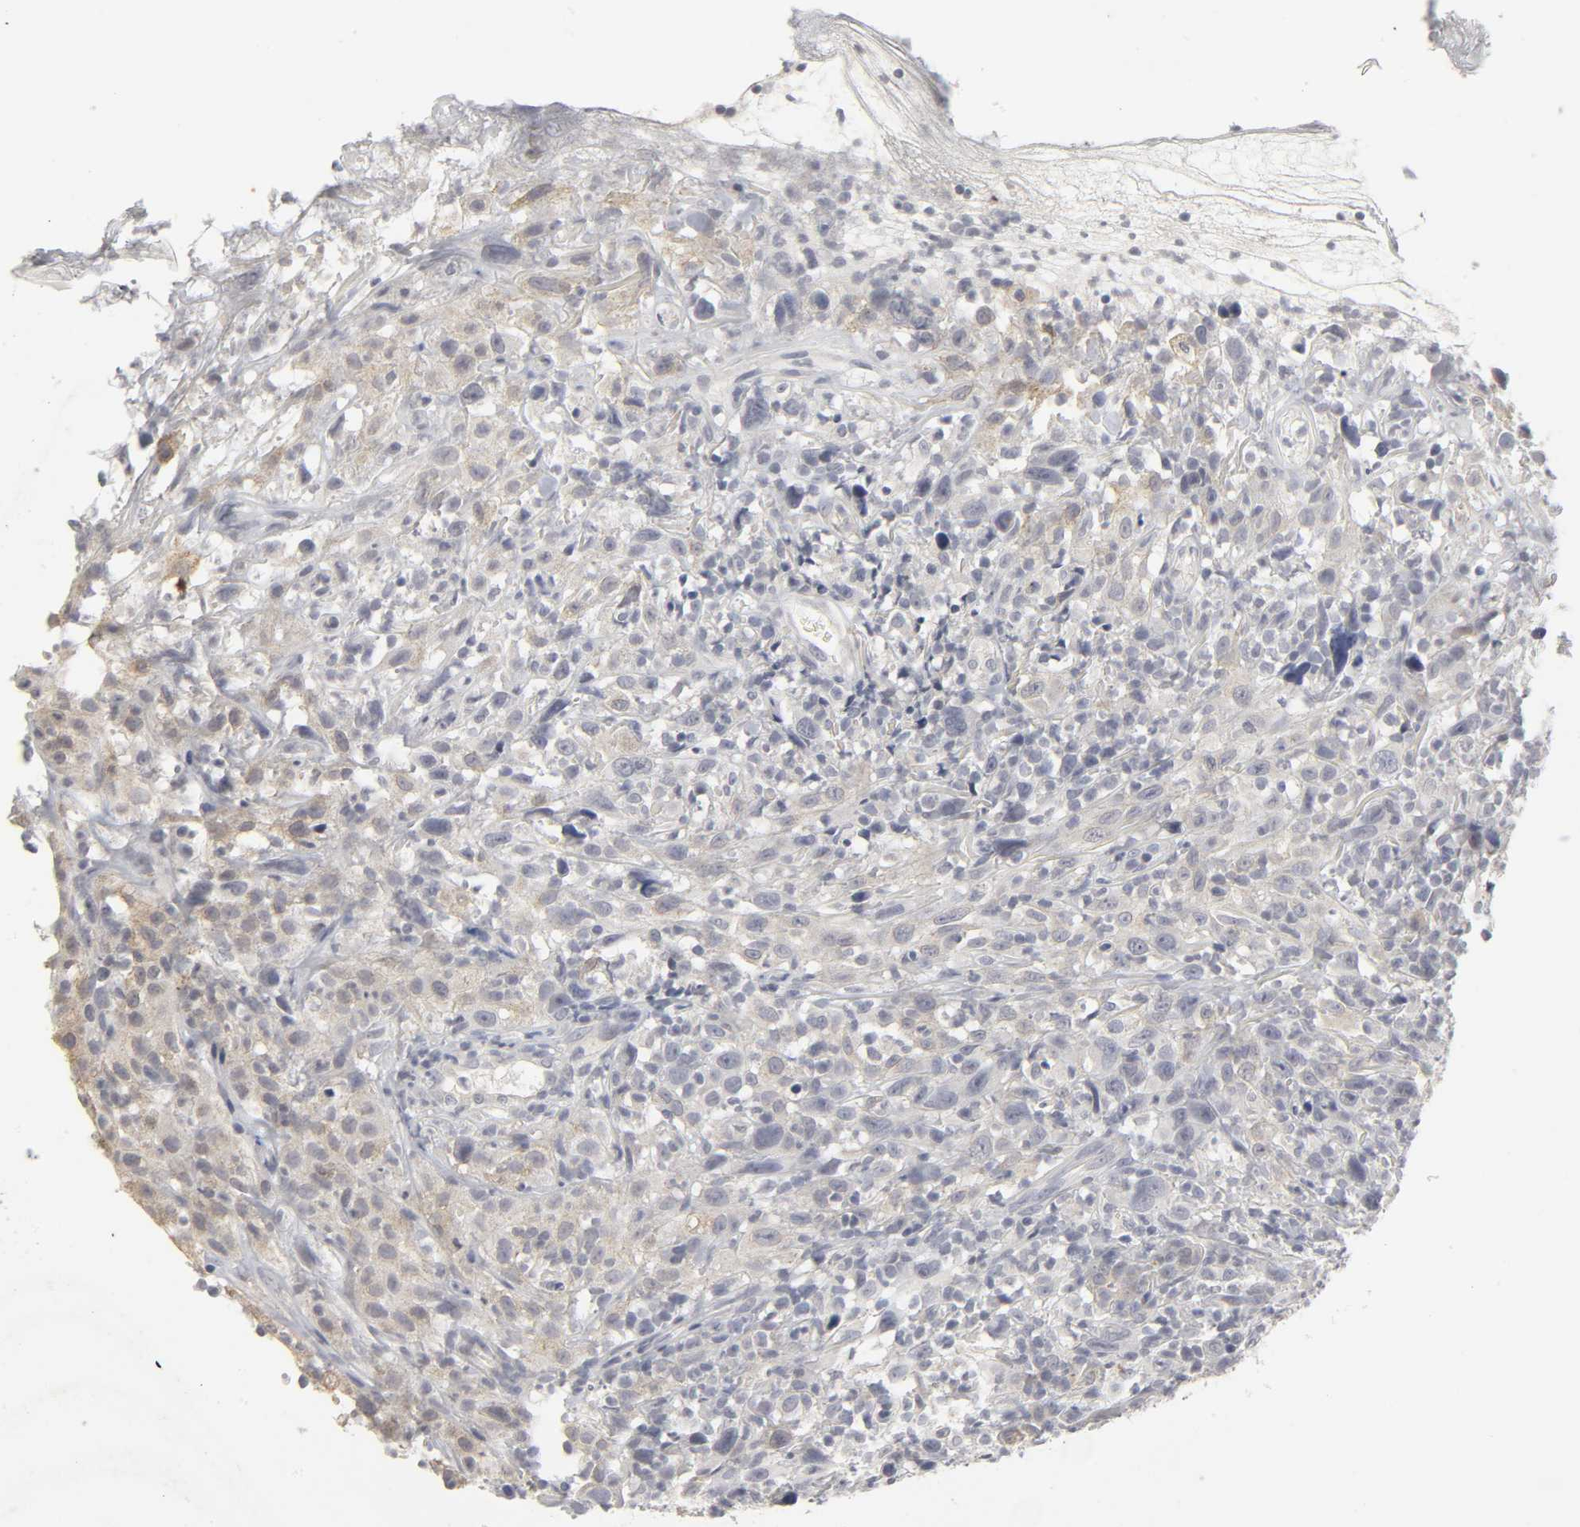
{"staining": {"intensity": "weak", "quantity": "25%-75%", "location": "cytoplasmic/membranous"}, "tissue": "thyroid cancer", "cell_type": "Tumor cells", "image_type": "cancer", "snomed": [{"axis": "morphology", "description": "Carcinoma, NOS"}, {"axis": "topography", "description": "Thyroid gland"}], "caption": "Tumor cells demonstrate low levels of weak cytoplasmic/membranous expression in about 25%-75% of cells in carcinoma (thyroid).", "gene": "TCAP", "patient": {"sex": "female", "age": 77}}